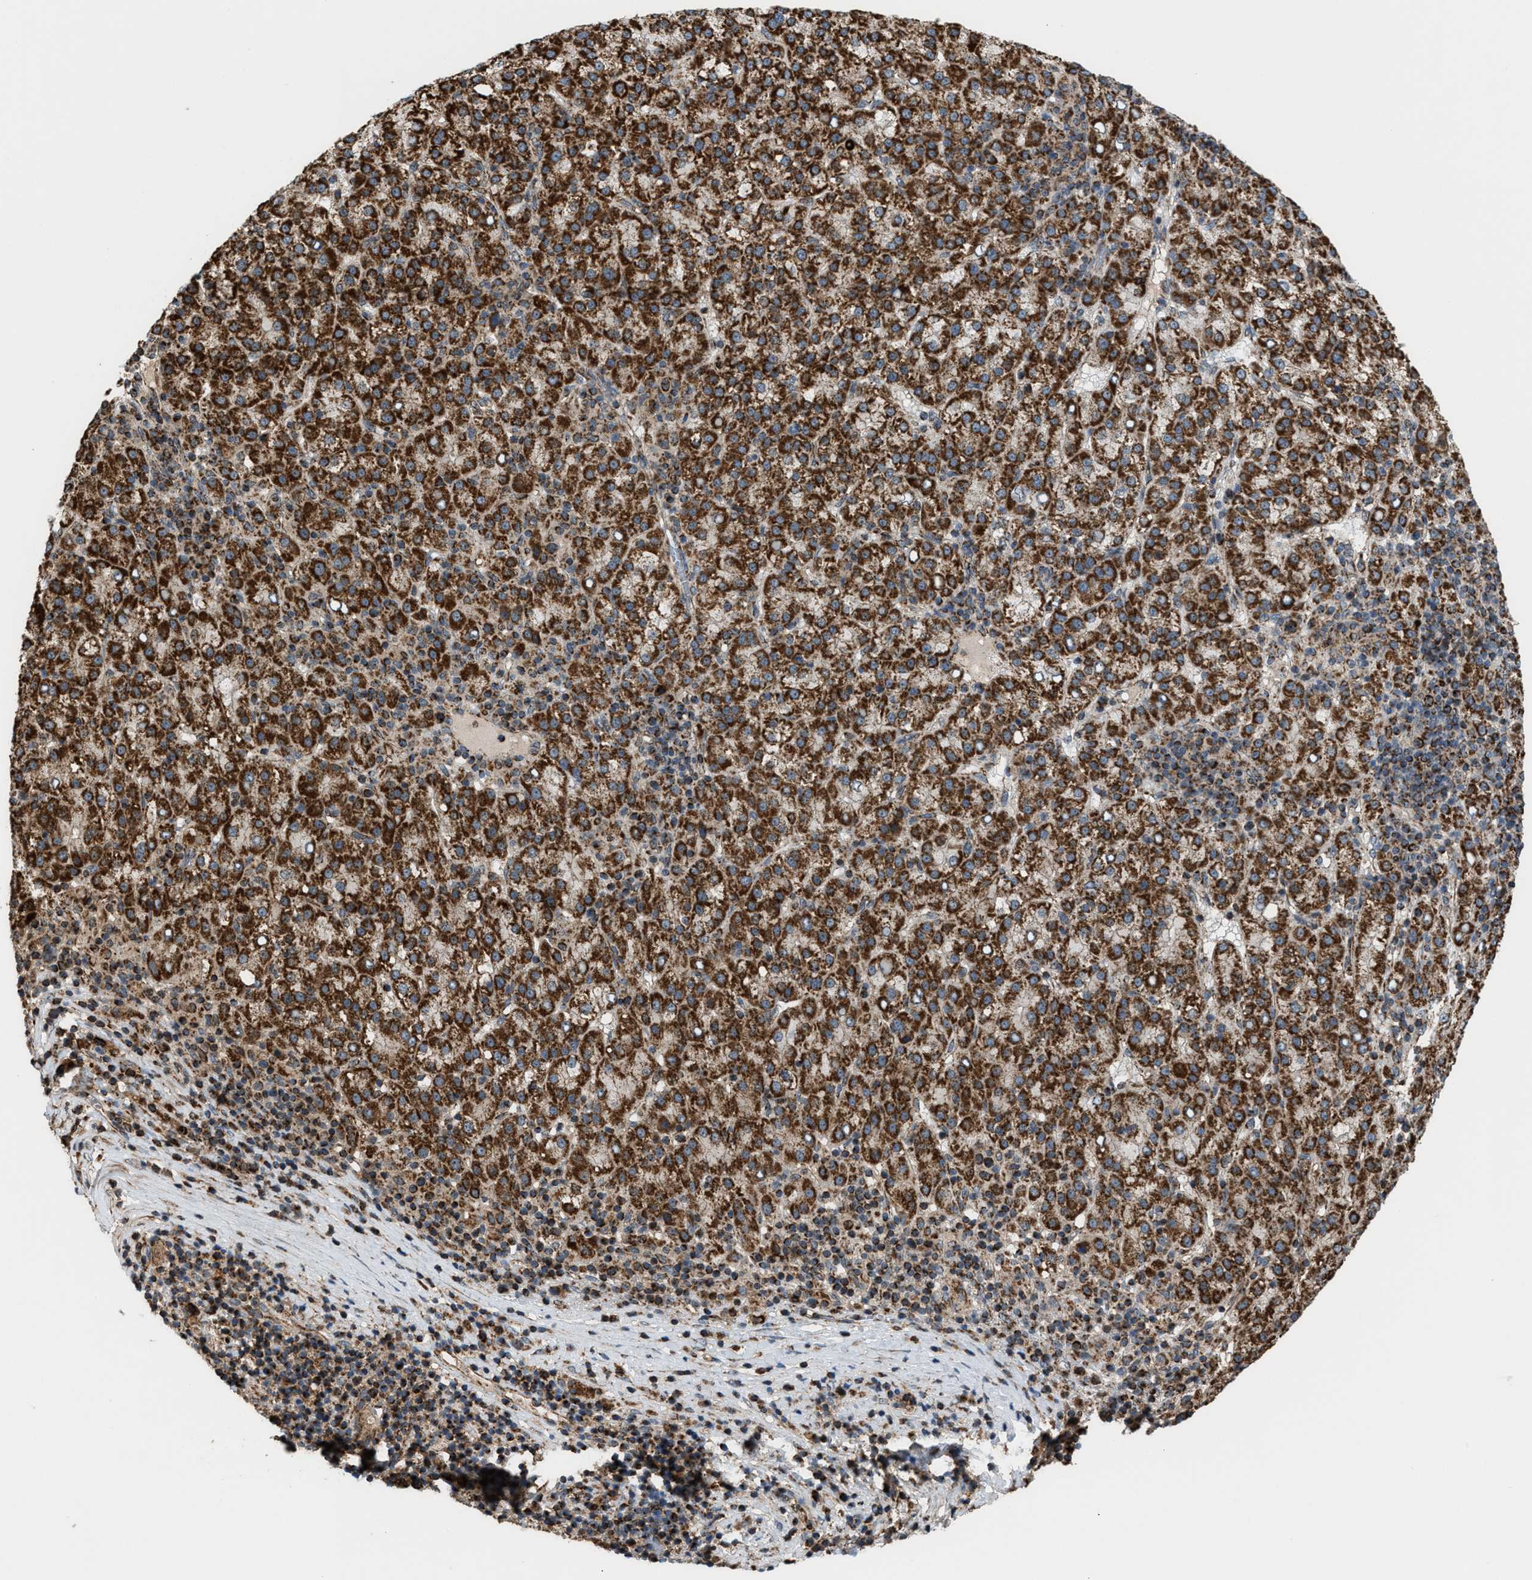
{"staining": {"intensity": "strong", "quantity": ">75%", "location": "cytoplasmic/membranous"}, "tissue": "liver cancer", "cell_type": "Tumor cells", "image_type": "cancer", "snomed": [{"axis": "morphology", "description": "Carcinoma, Hepatocellular, NOS"}, {"axis": "topography", "description": "Liver"}], "caption": "Strong cytoplasmic/membranous staining for a protein is present in about >75% of tumor cells of hepatocellular carcinoma (liver) using immunohistochemistry.", "gene": "SGSM2", "patient": {"sex": "female", "age": 58}}